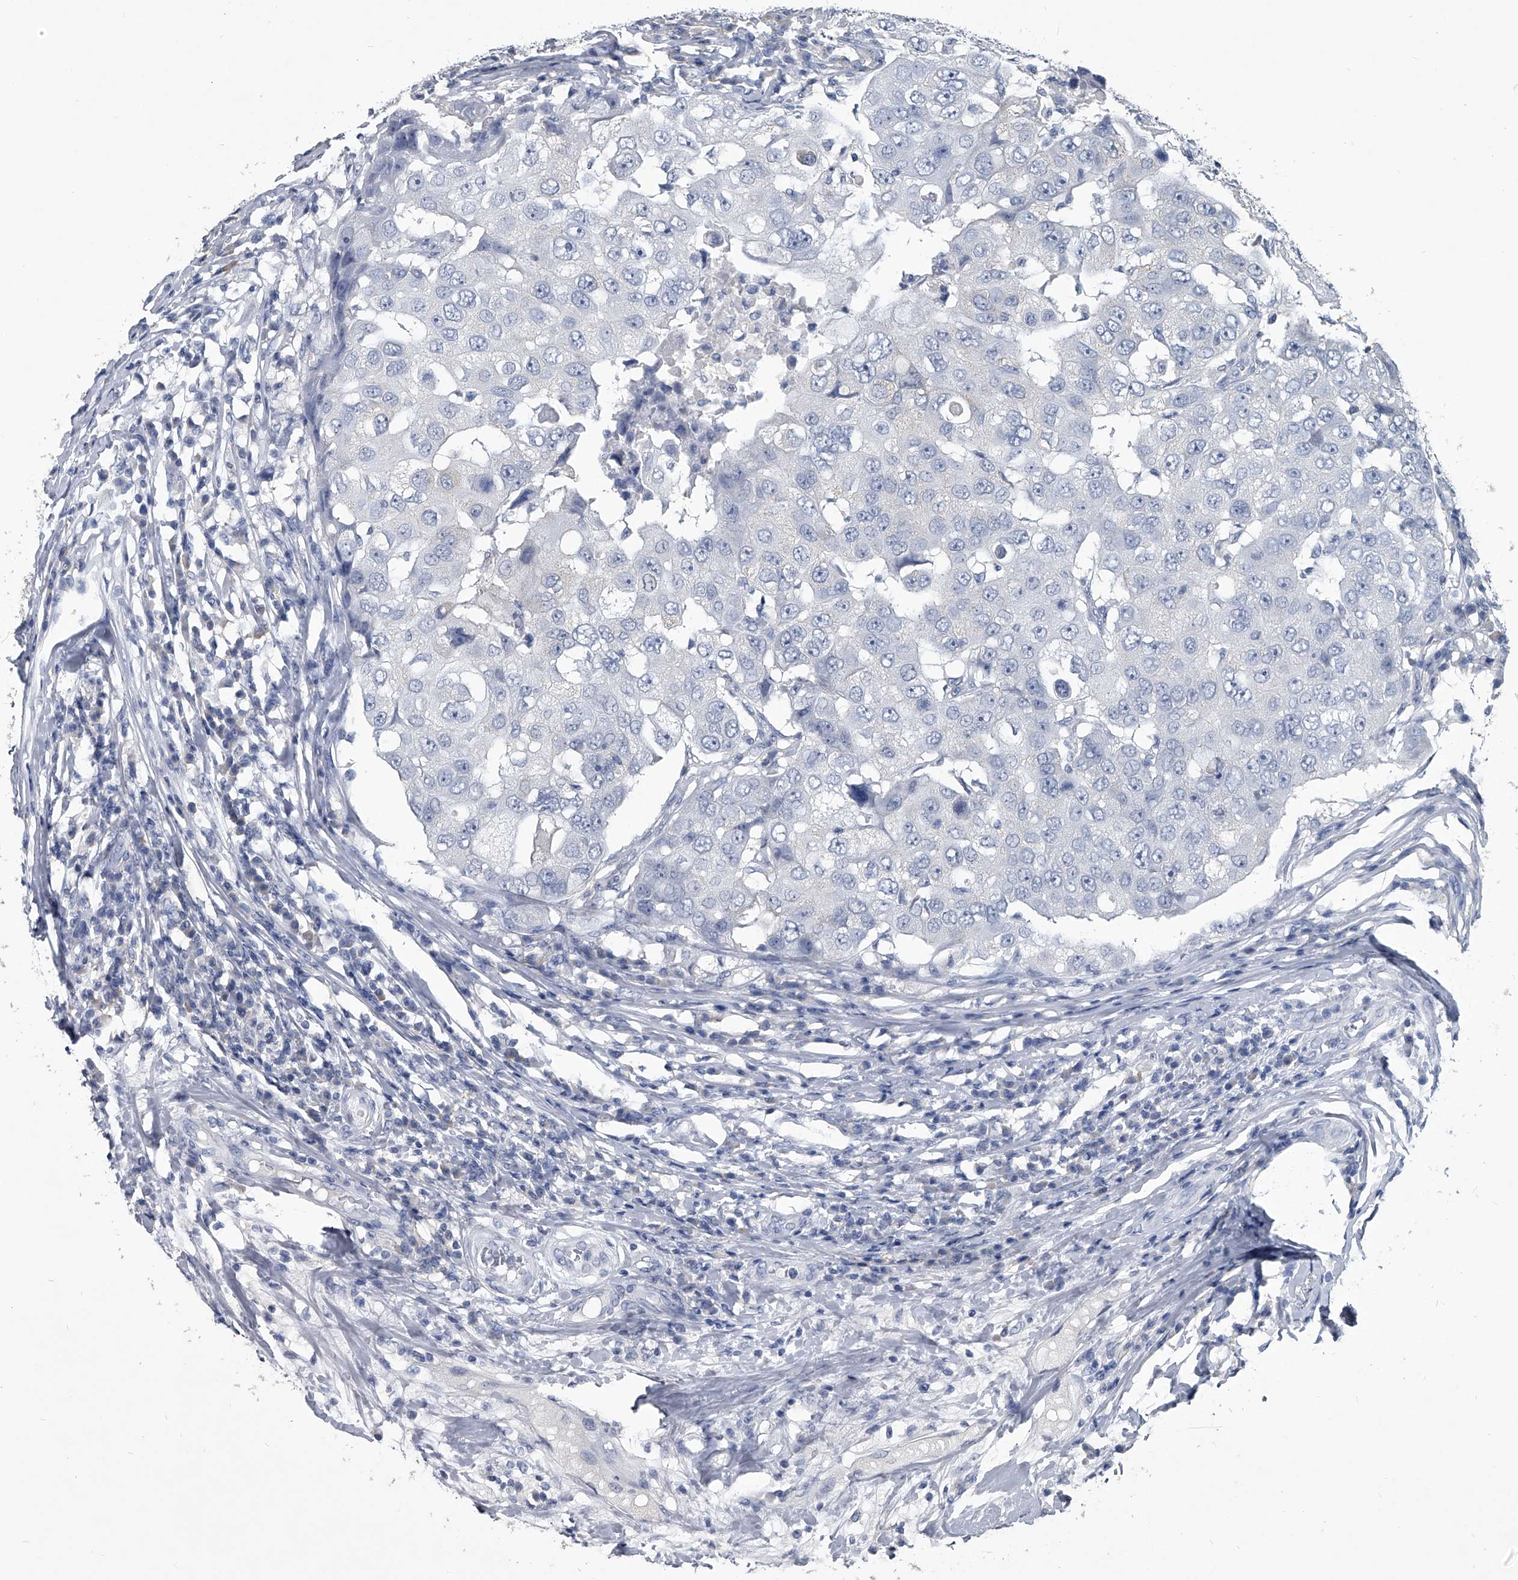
{"staining": {"intensity": "negative", "quantity": "none", "location": "none"}, "tissue": "breast cancer", "cell_type": "Tumor cells", "image_type": "cancer", "snomed": [{"axis": "morphology", "description": "Duct carcinoma"}, {"axis": "topography", "description": "Breast"}], "caption": "Tumor cells show no significant protein positivity in breast infiltrating ductal carcinoma. The staining is performed using DAB brown chromogen with nuclei counter-stained in using hematoxylin.", "gene": "BCAS1", "patient": {"sex": "female", "age": 27}}